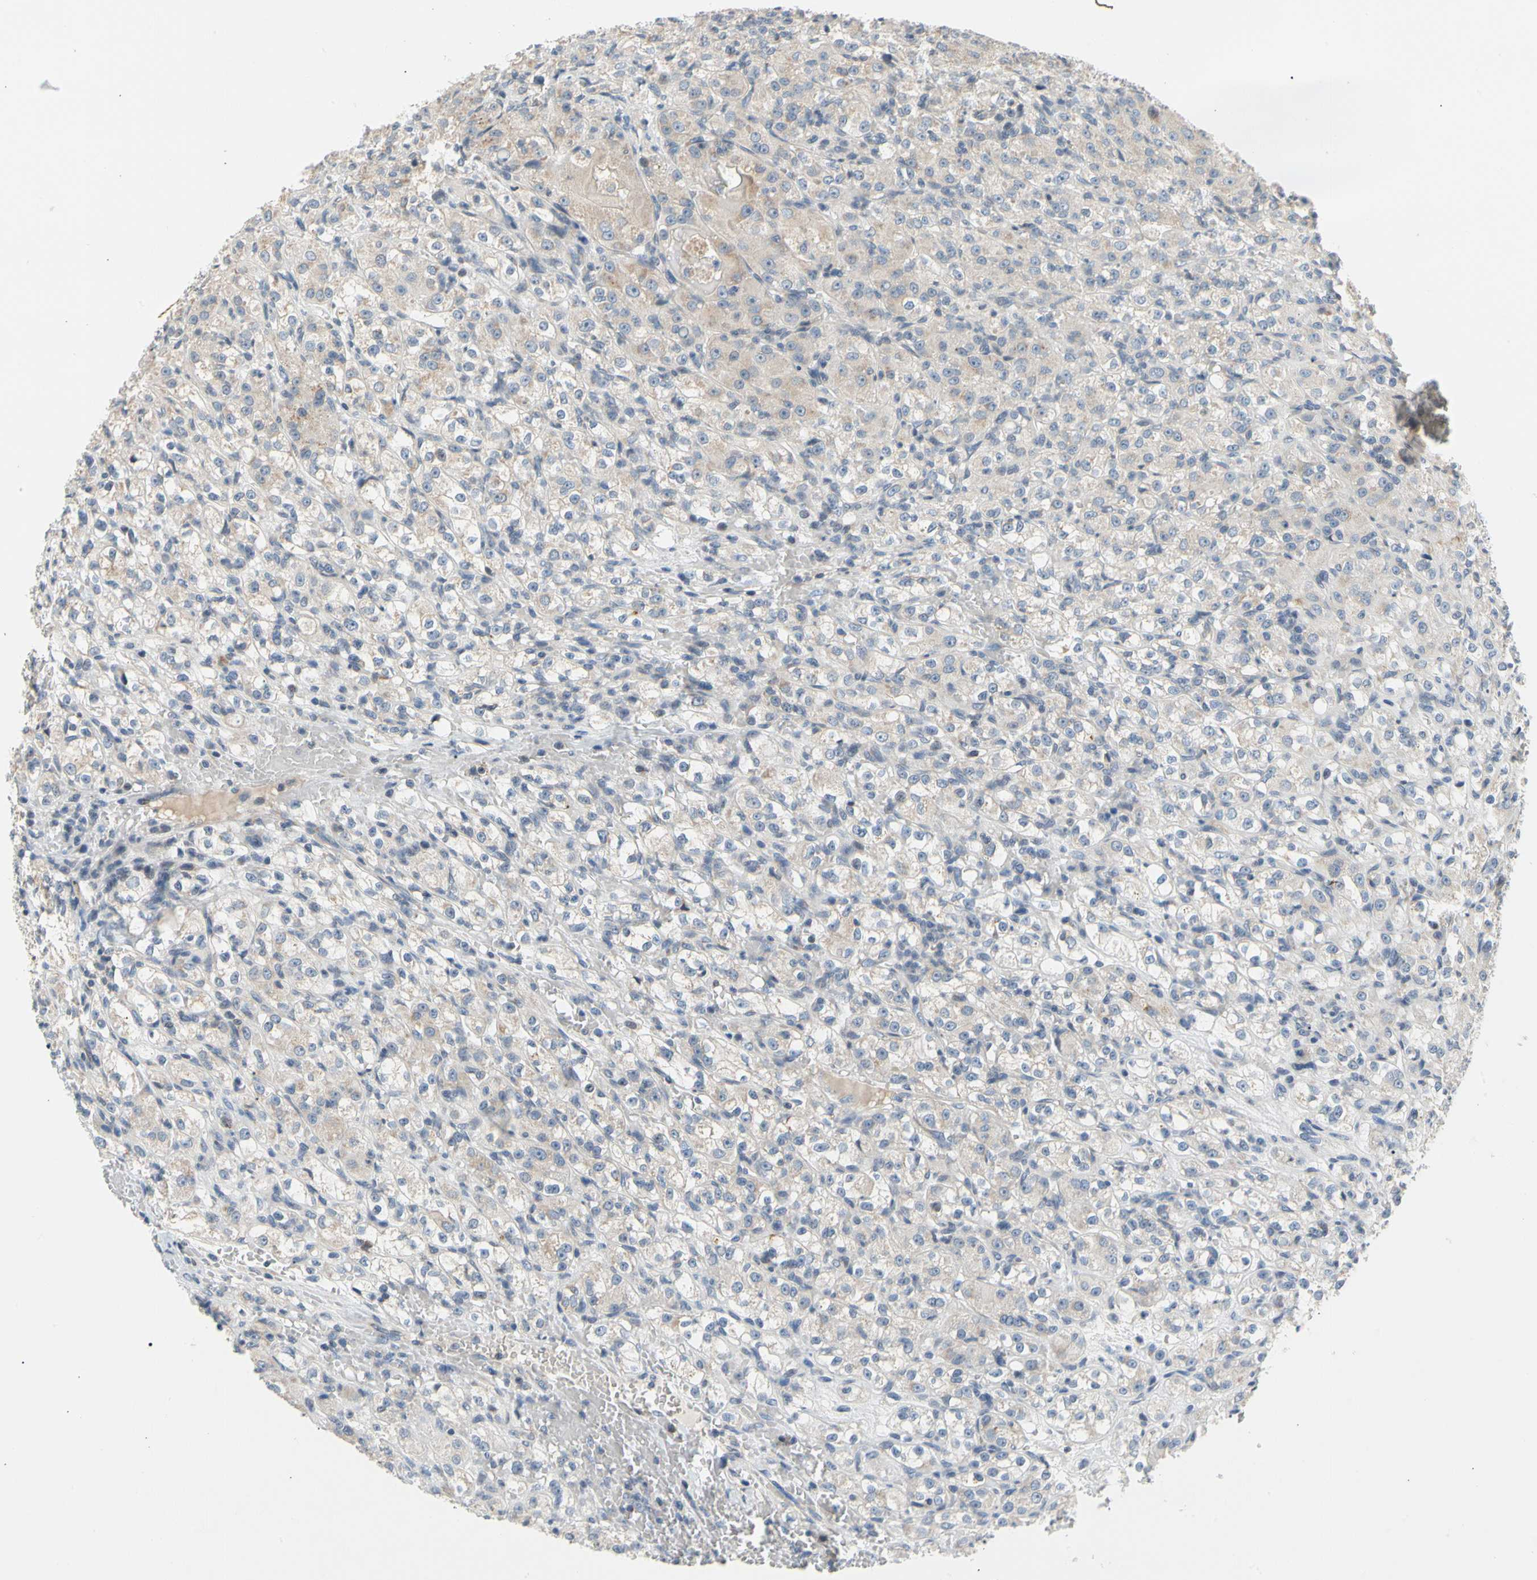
{"staining": {"intensity": "weak", "quantity": "25%-75%", "location": "cytoplasmic/membranous,nuclear"}, "tissue": "renal cancer", "cell_type": "Tumor cells", "image_type": "cancer", "snomed": [{"axis": "morphology", "description": "Normal tissue, NOS"}, {"axis": "morphology", "description": "Adenocarcinoma, NOS"}, {"axis": "topography", "description": "Kidney"}], "caption": "Immunohistochemical staining of renal cancer (adenocarcinoma) shows weak cytoplasmic/membranous and nuclear protein expression in approximately 25%-75% of tumor cells.", "gene": "SOX30", "patient": {"sex": "male", "age": 61}}